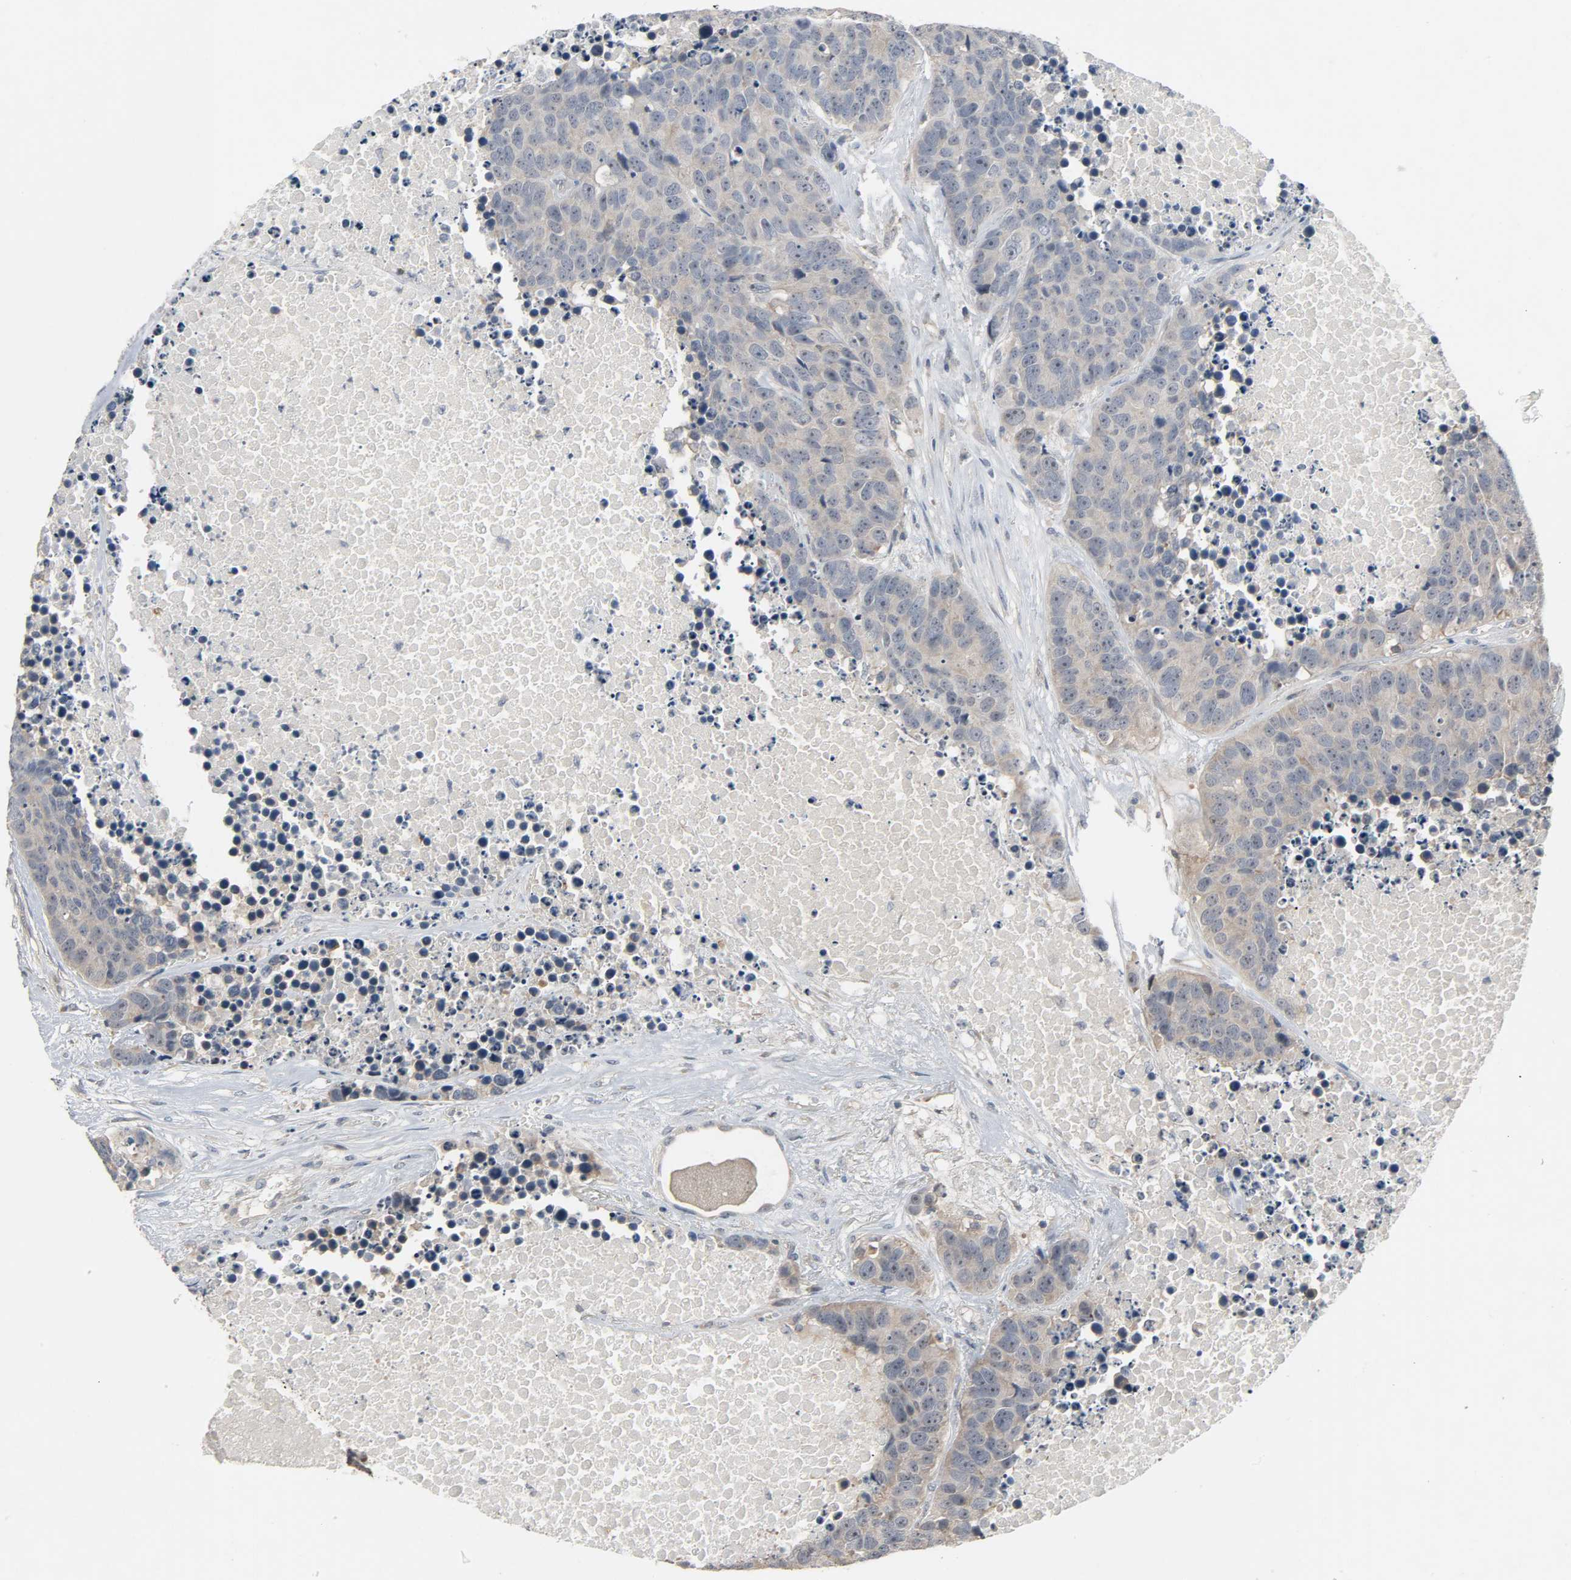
{"staining": {"intensity": "weak", "quantity": "25%-75%", "location": "cytoplasmic/membranous"}, "tissue": "carcinoid", "cell_type": "Tumor cells", "image_type": "cancer", "snomed": [{"axis": "morphology", "description": "Carcinoid, malignant, NOS"}, {"axis": "topography", "description": "Lung"}], "caption": "High-power microscopy captured an immunohistochemistry histopathology image of carcinoid, revealing weak cytoplasmic/membranous staining in approximately 25%-75% of tumor cells.", "gene": "CD4", "patient": {"sex": "male", "age": 60}}